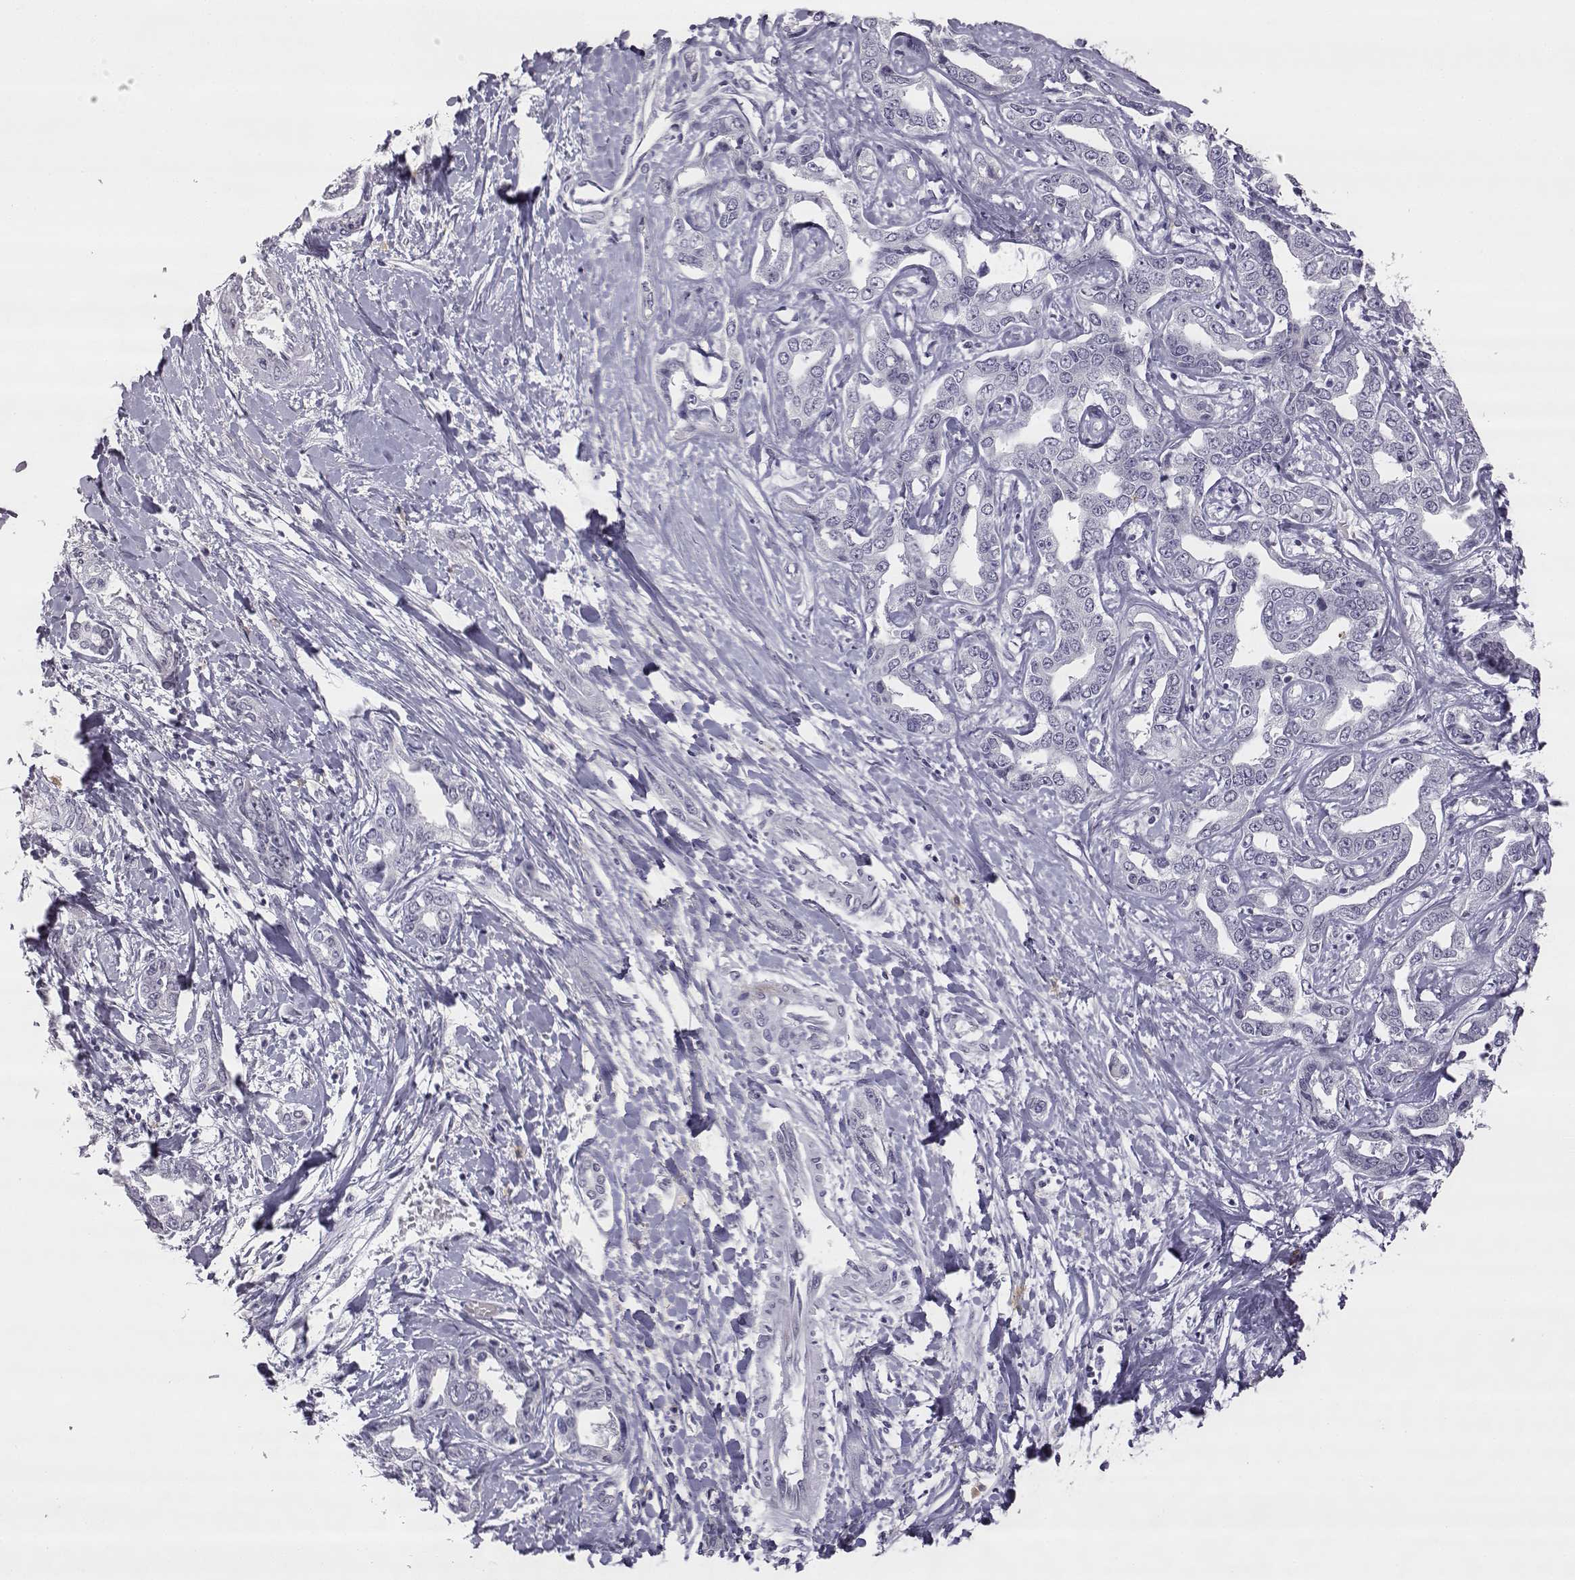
{"staining": {"intensity": "negative", "quantity": "none", "location": "none"}, "tissue": "liver cancer", "cell_type": "Tumor cells", "image_type": "cancer", "snomed": [{"axis": "morphology", "description": "Cholangiocarcinoma"}, {"axis": "topography", "description": "Liver"}], "caption": "Tumor cells are negative for protein expression in human liver cholangiocarcinoma. Nuclei are stained in blue.", "gene": "VGF", "patient": {"sex": "male", "age": 59}}